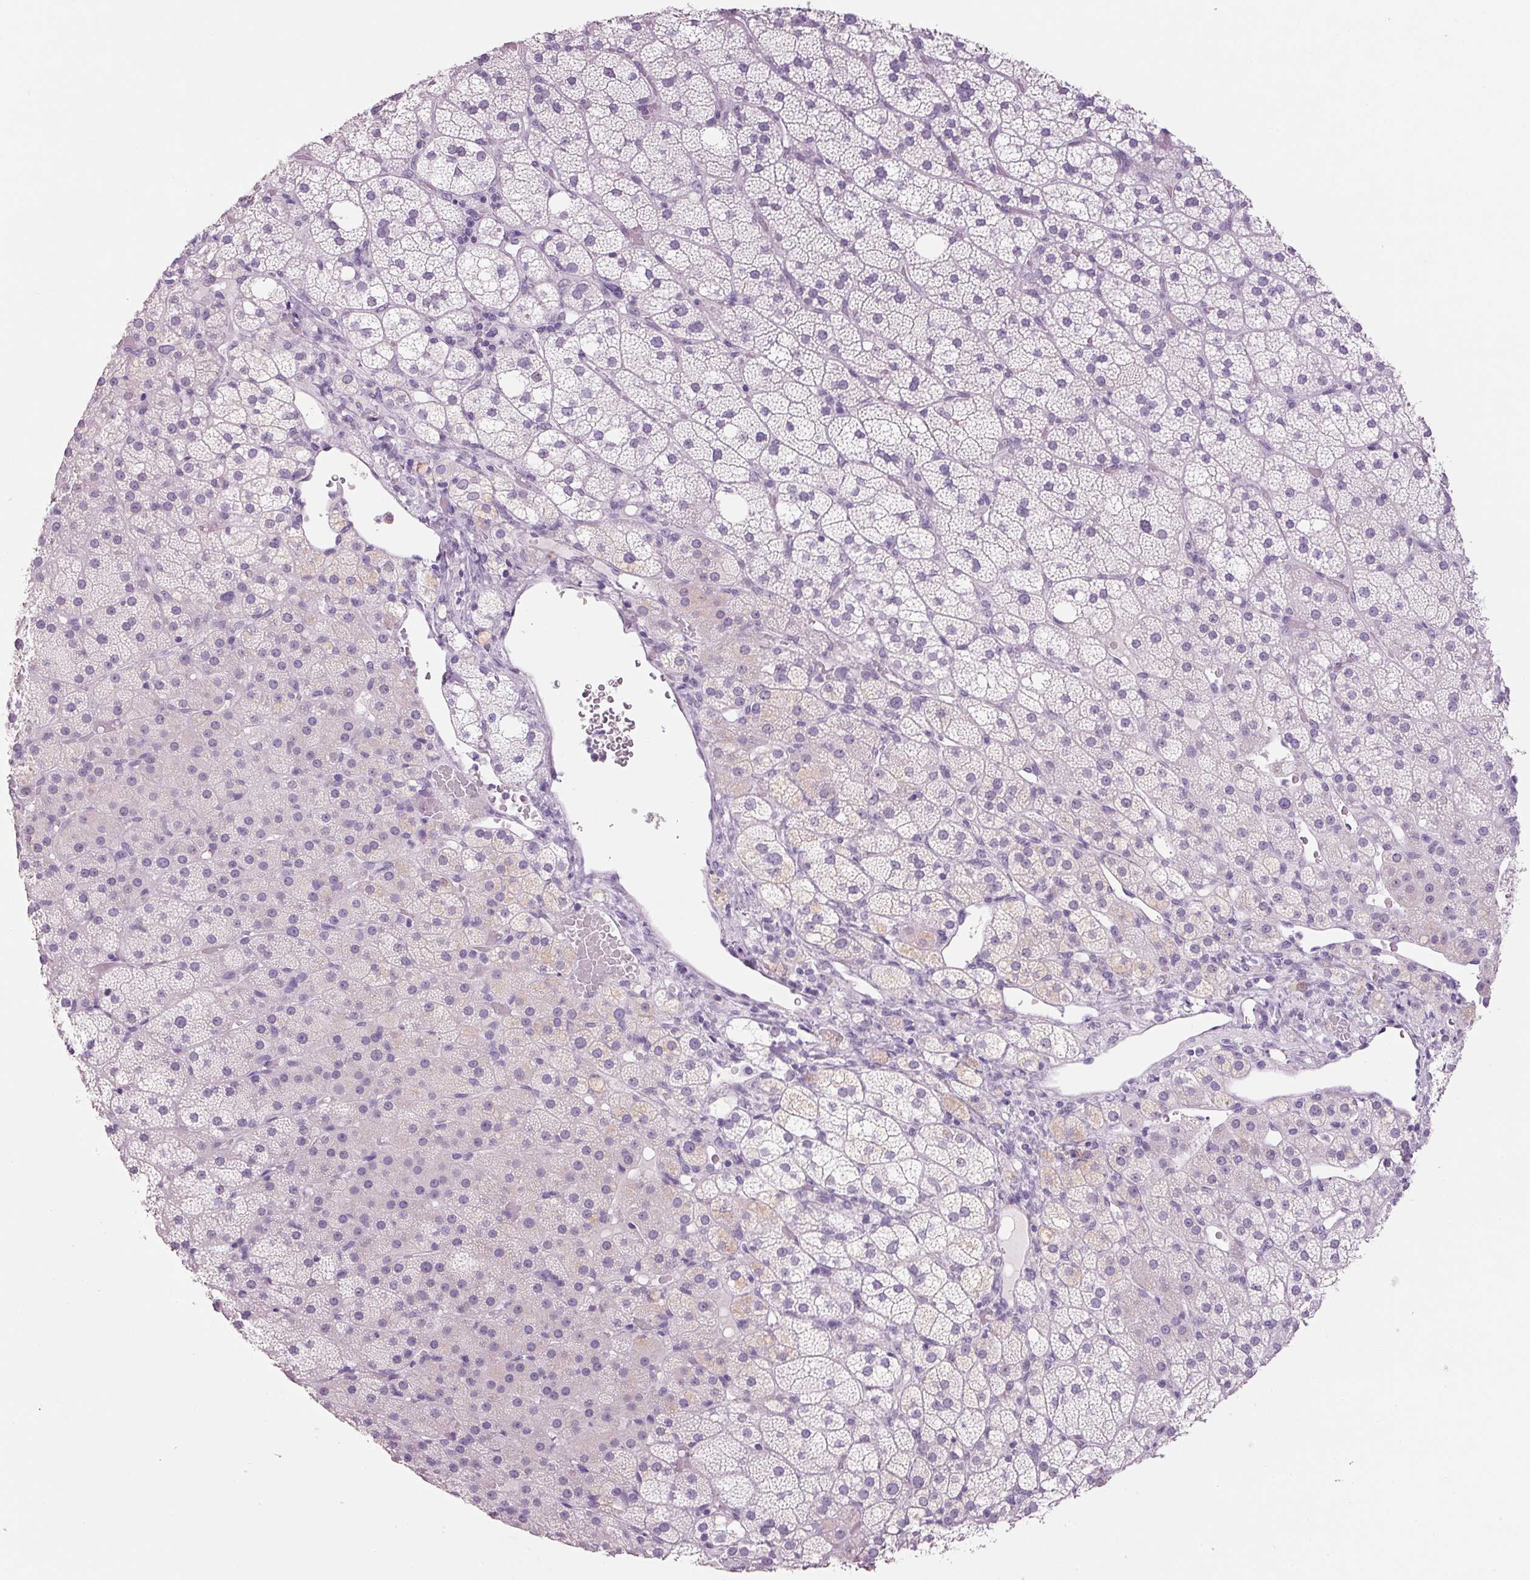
{"staining": {"intensity": "negative", "quantity": "none", "location": "none"}, "tissue": "adrenal gland", "cell_type": "Glandular cells", "image_type": "normal", "snomed": [{"axis": "morphology", "description": "Normal tissue, NOS"}, {"axis": "topography", "description": "Adrenal gland"}], "caption": "Adrenal gland was stained to show a protein in brown. There is no significant staining in glandular cells. (DAB IHC with hematoxylin counter stain).", "gene": "PPP1R1A", "patient": {"sex": "male", "age": 53}}